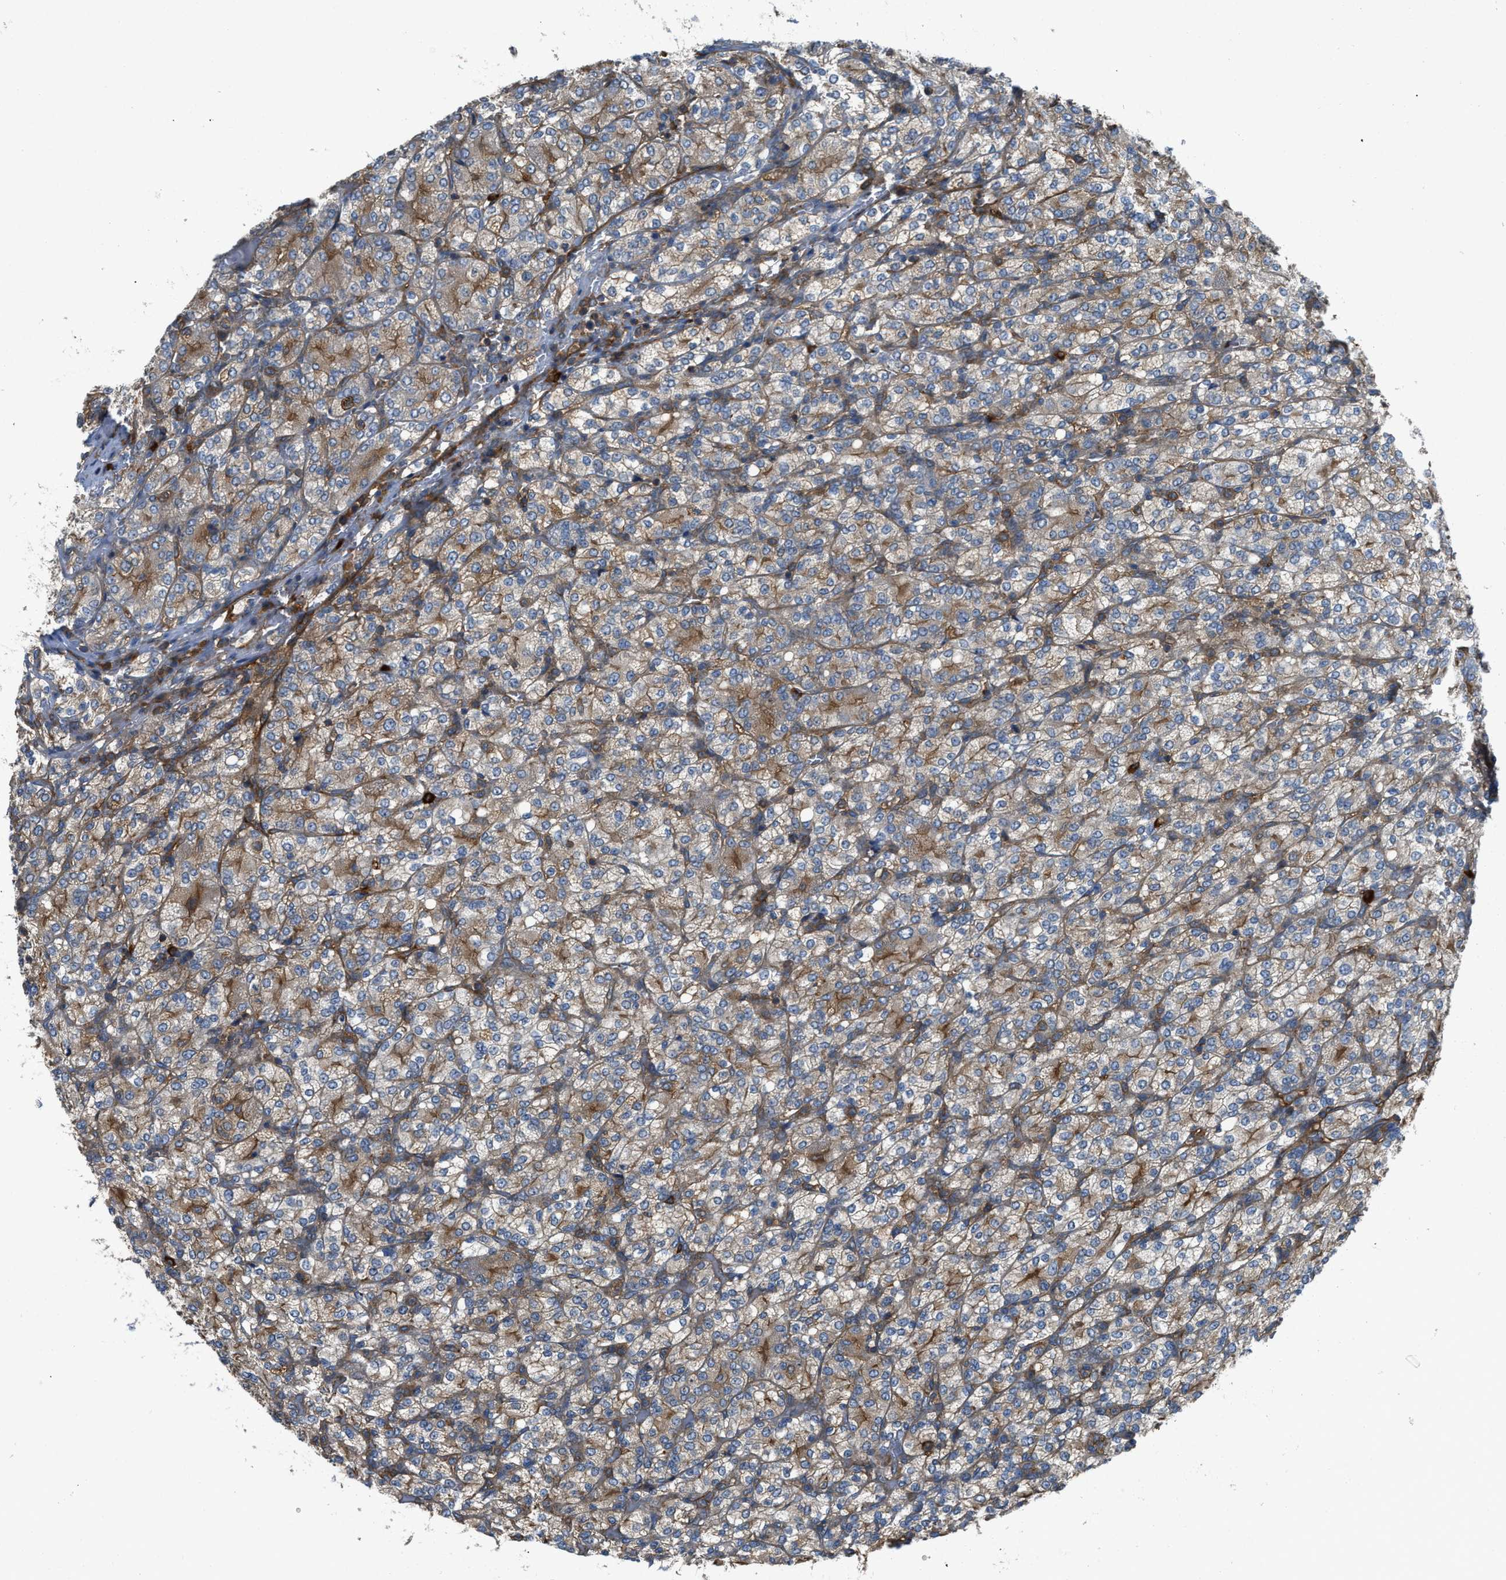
{"staining": {"intensity": "moderate", "quantity": ">75%", "location": "cytoplasmic/membranous"}, "tissue": "renal cancer", "cell_type": "Tumor cells", "image_type": "cancer", "snomed": [{"axis": "morphology", "description": "Adenocarcinoma, NOS"}, {"axis": "topography", "description": "Kidney"}], "caption": "The histopathology image displays staining of renal cancer, revealing moderate cytoplasmic/membranous protein expression (brown color) within tumor cells.", "gene": "BAG4", "patient": {"sex": "male", "age": 77}}